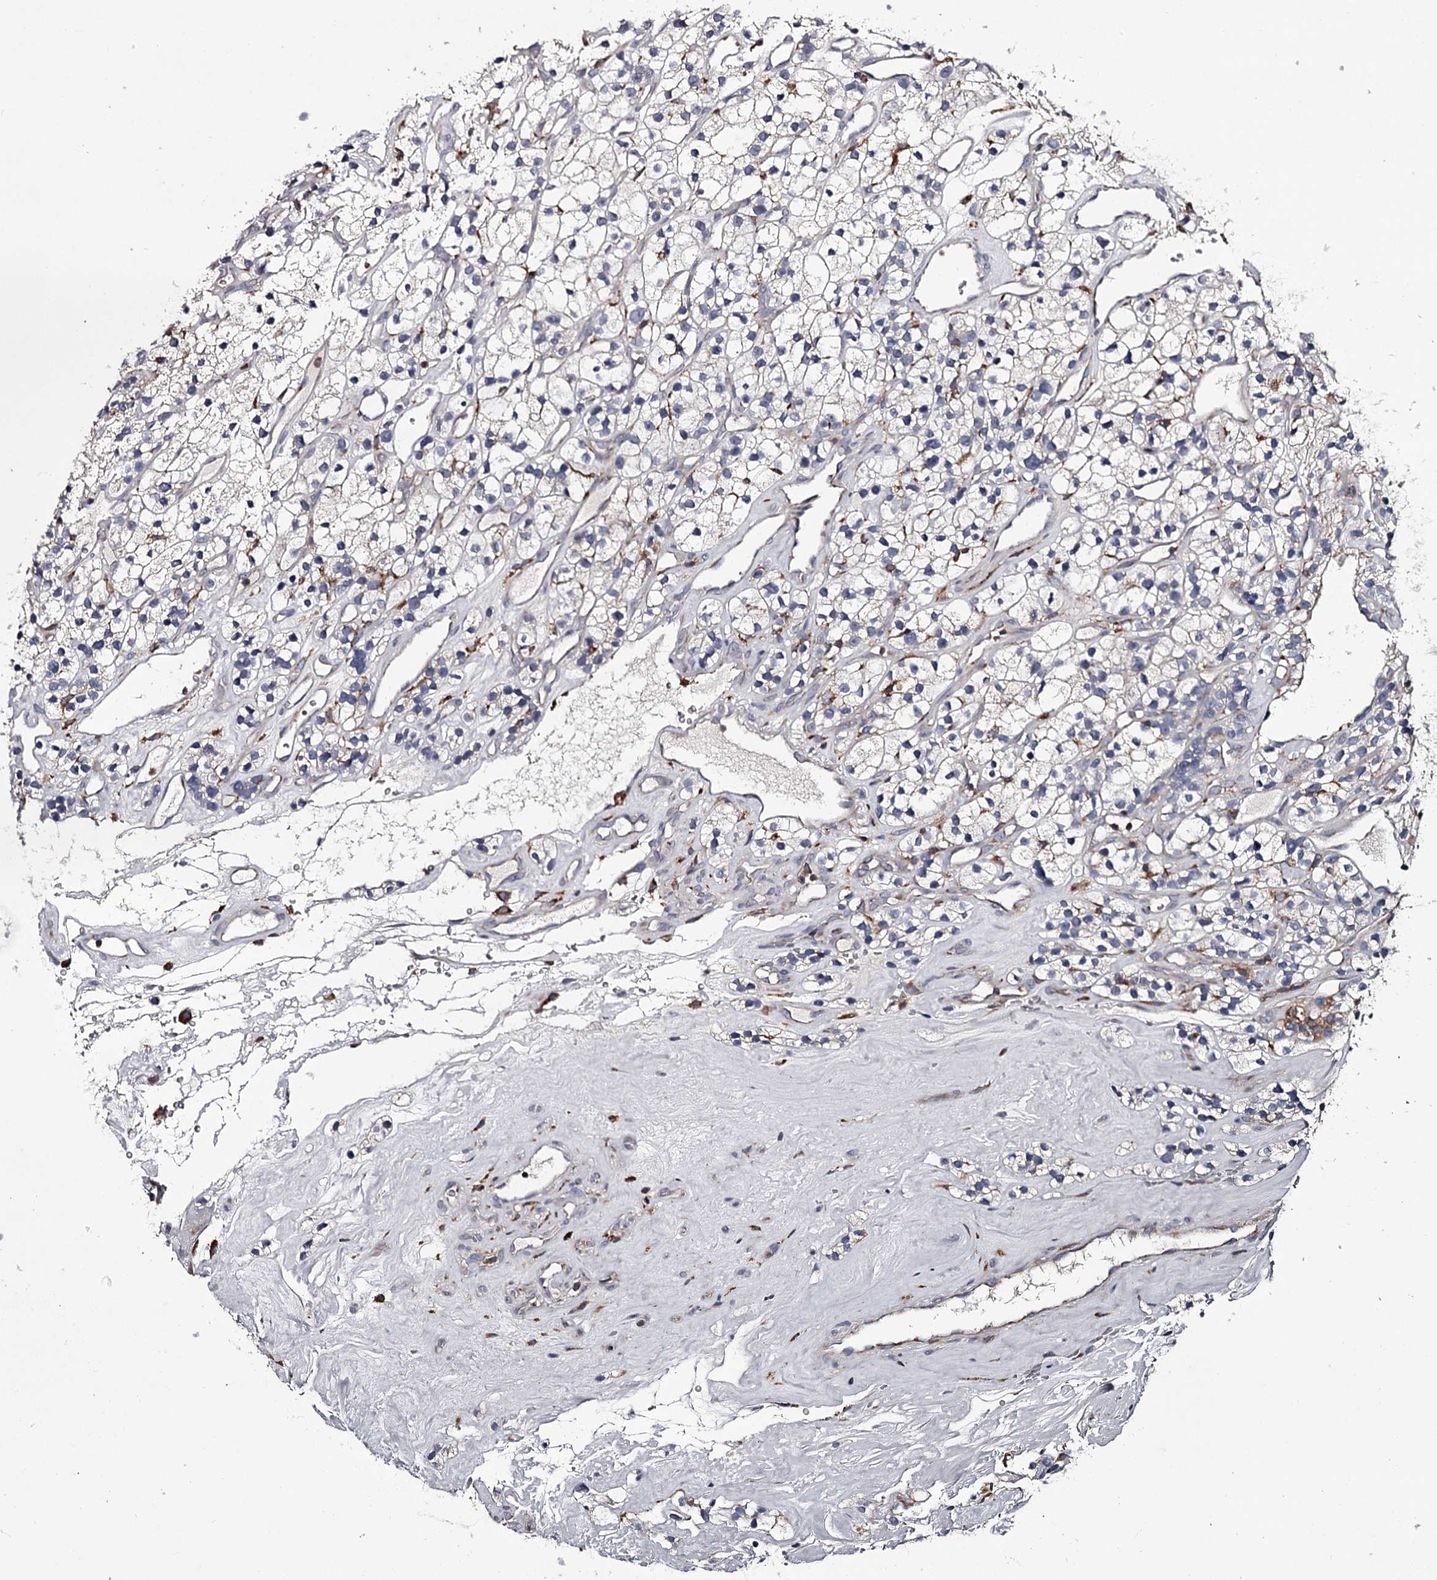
{"staining": {"intensity": "negative", "quantity": "none", "location": "none"}, "tissue": "renal cancer", "cell_type": "Tumor cells", "image_type": "cancer", "snomed": [{"axis": "morphology", "description": "Adenocarcinoma, NOS"}, {"axis": "topography", "description": "Kidney"}], "caption": "Human renal cancer (adenocarcinoma) stained for a protein using immunohistochemistry (IHC) displays no positivity in tumor cells.", "gene": "RASSF6", "patient": {"sex": "female", "age": 57}}